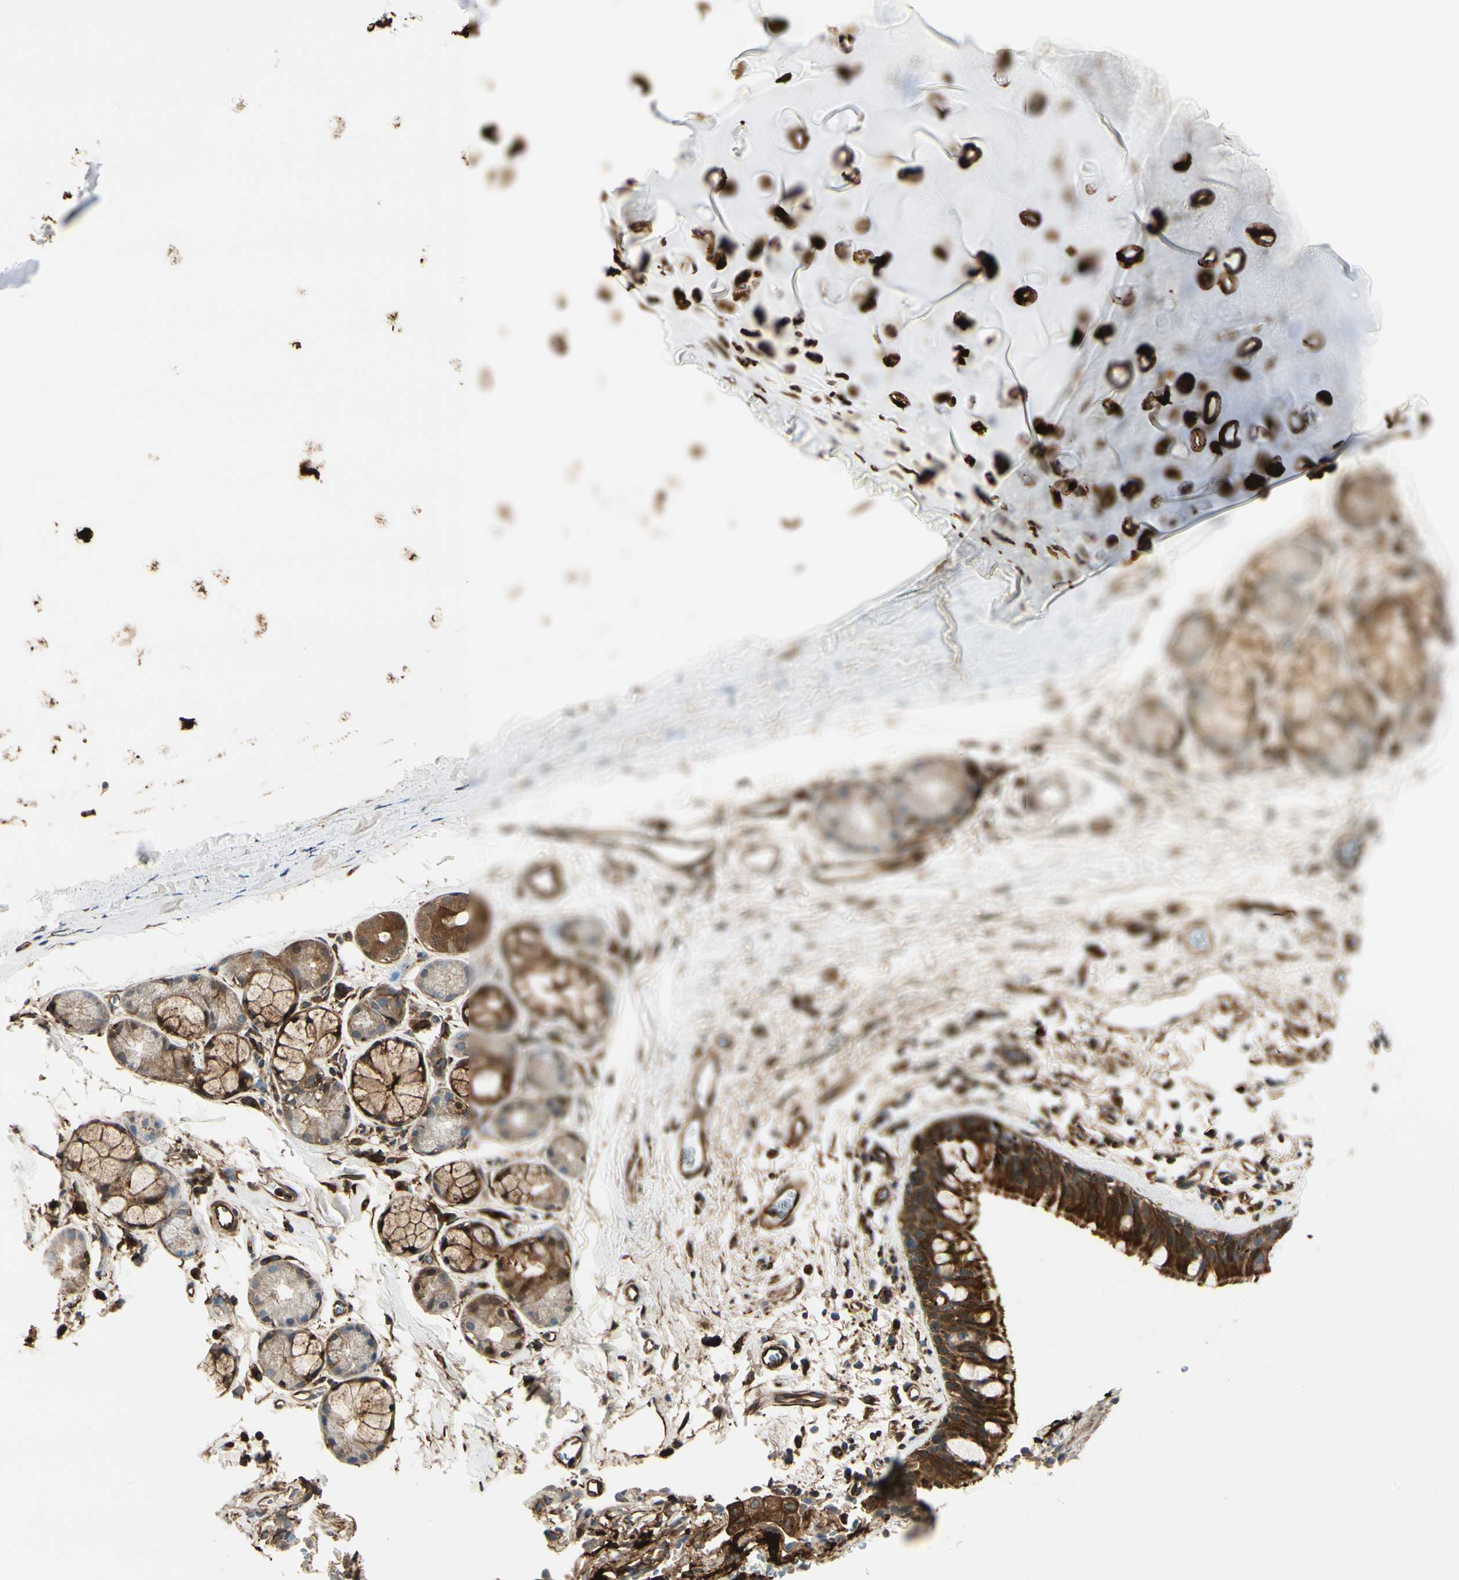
{"staining": {"intensity": "strong", "quantity": ">75%", "location": "cytoplasmic/membranous"}, "tissue": "bronchus", "cell_type": "Respiratory epithelial cells", "image_type": "normal", "snomed": [{"axis": "morphology", "description": "Normal tissue, NOS"}, {"axis": "morphology", "description": "Malignant melanoma, Metastatic site"}, {"axis": "topography", "description": "Bronchus"}, {"axis": "topography", "description": "Lung"}], "caption": "An image of bronchus stained for a protein demonstrates strong cytoplasmic/membranous brown staining in respiratory epithelial cells.", "gene": "FTH1", "patient": {"sex": "male", "age": 64}}